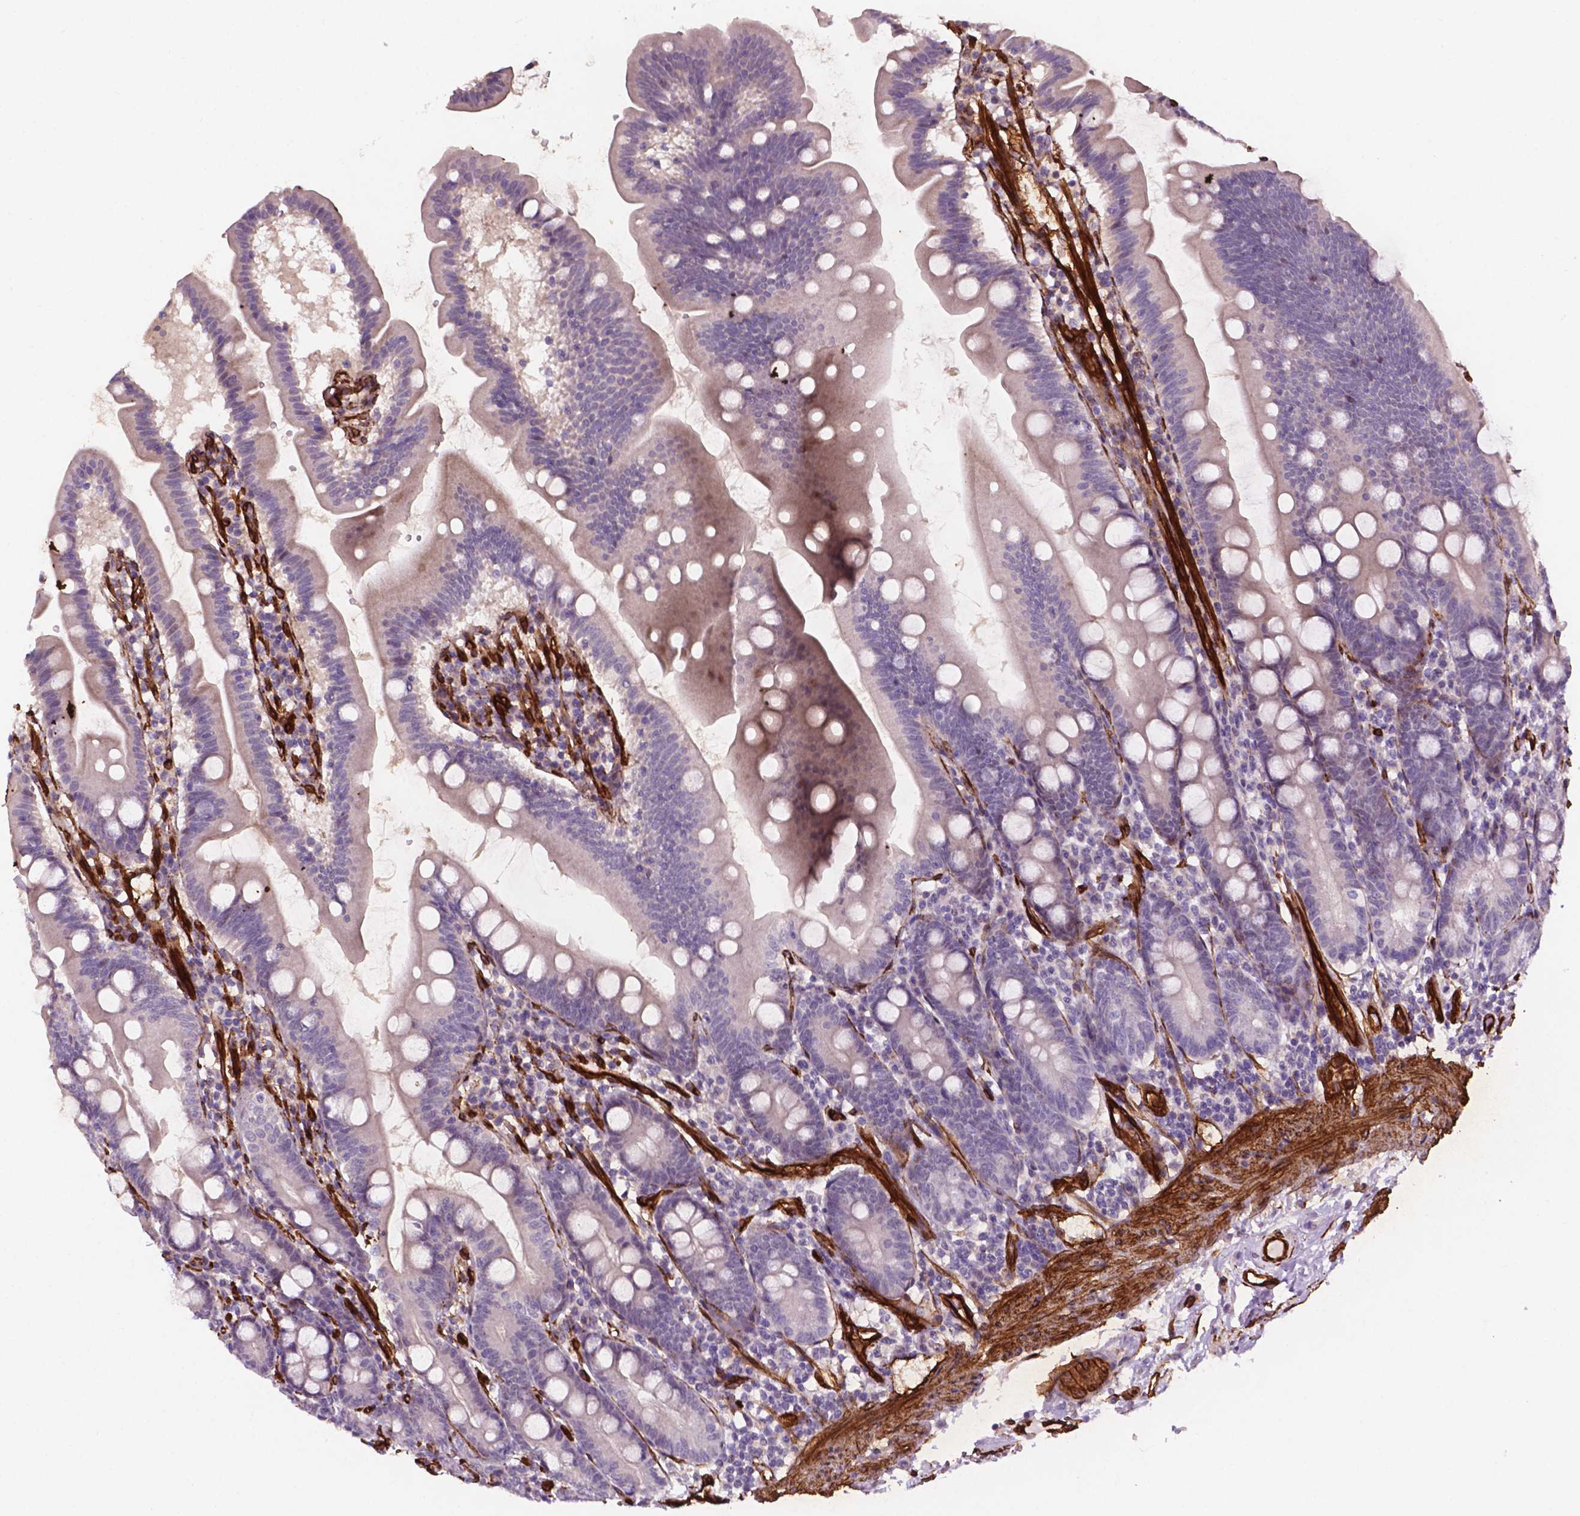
{"staining": {"intensity": "negative", "quantity": "none", "location": "none"}, "tissue": "duodenum", "cell_type": "Glandular cells", "image_type": "normal", "snomed": [{"axis": "morphology", "description": "Normal tissue, NOS"}, {"axis": "topography", "description": "Duodenum"}], "caption": "DAB immunohistochemical staining of unremarkable human duodenum exhibits no significant positivity in glandular cells.", "gene": "EGFL8", "patient": {"sex": "female", "age": 67}}